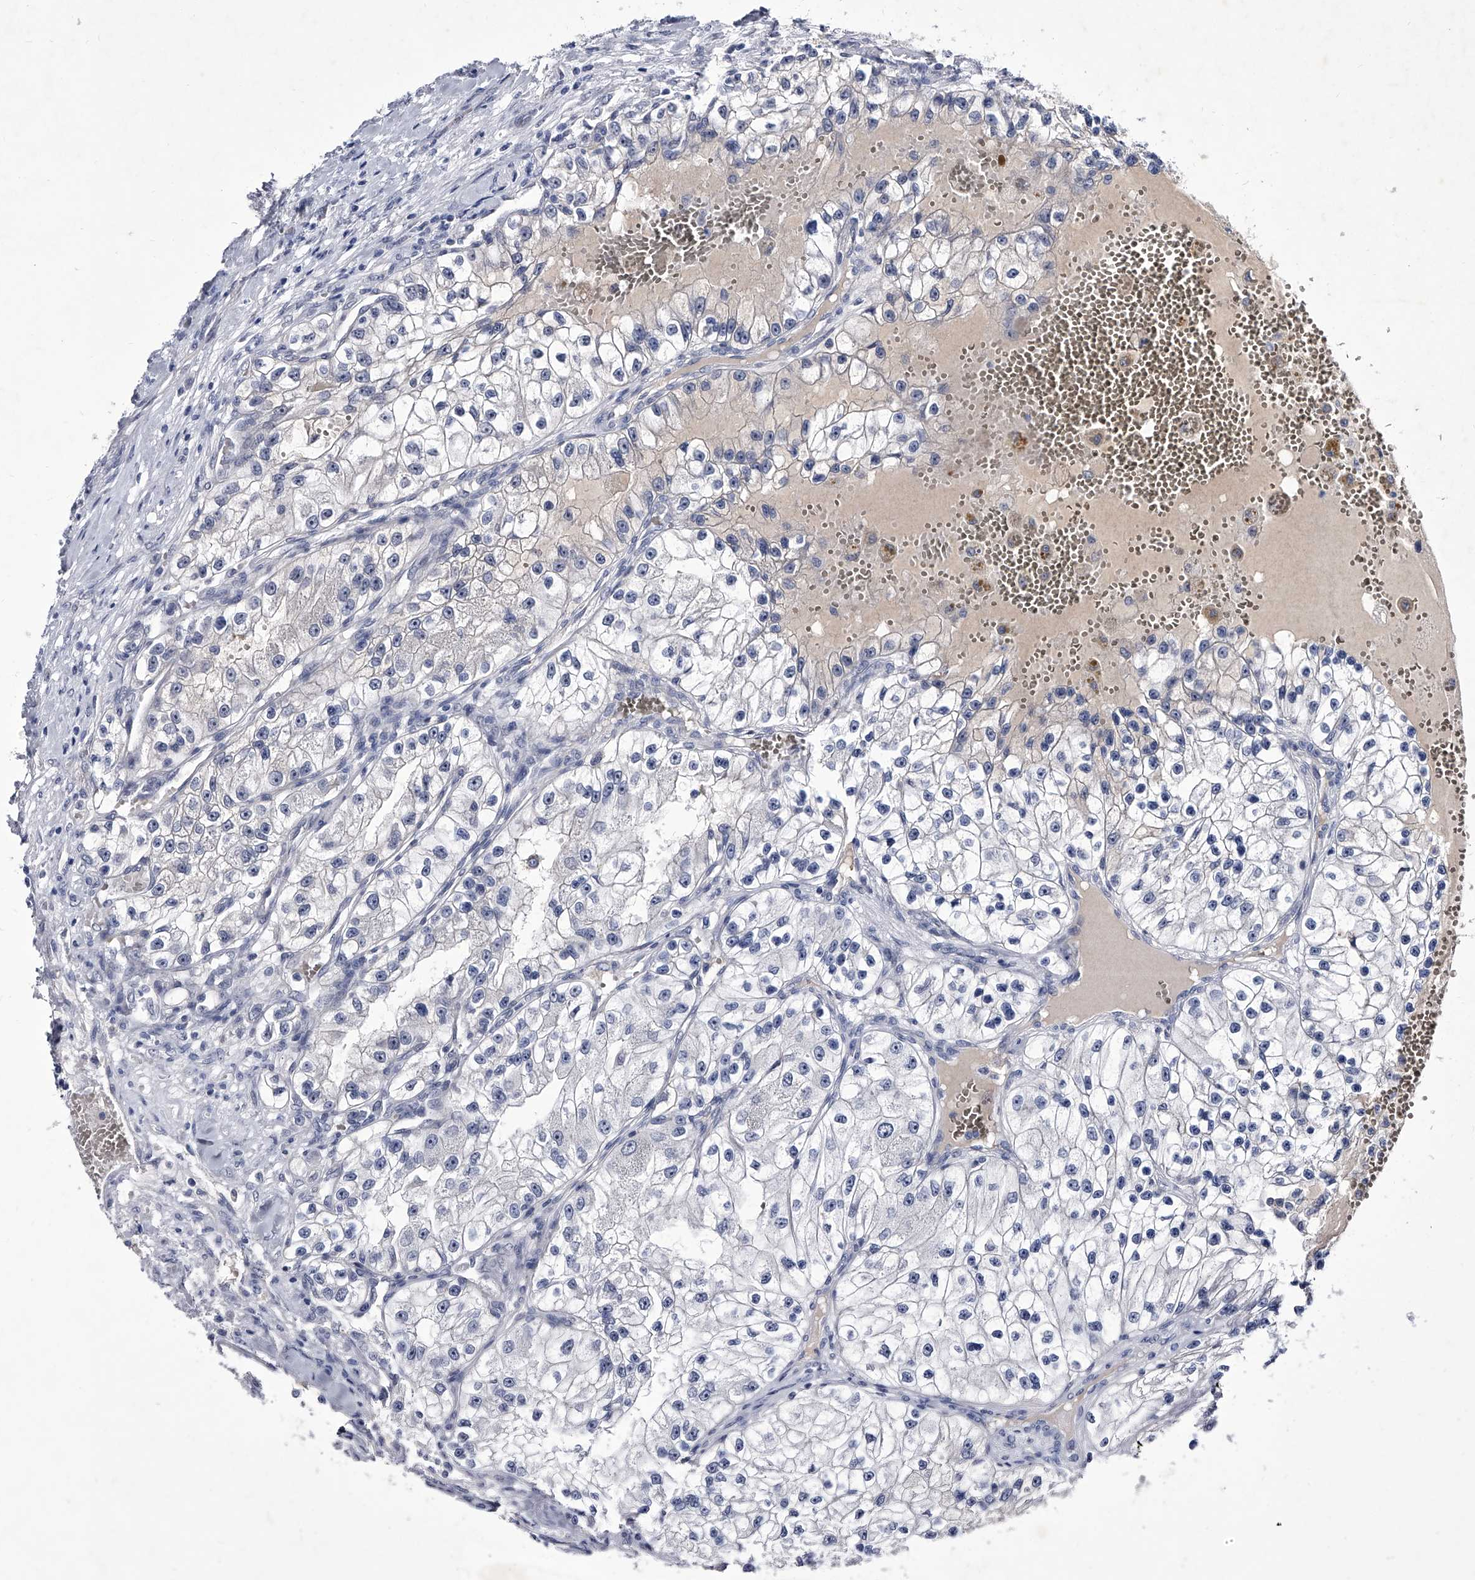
{"staining": {"intensity": "negative", "quantity": "none", "location": "none"}, "tissue": "renal cancer", "cell_type": "Tumor cells", "image_type": "cancer", "snomed": [{"axis": "morphology", "description": "Adenocarcinoma, NOS"}, {"axis": "topography", "description": "Kidney"}], "caption": "IHC image of neoplastic tissue: human adenocarcinoma (renal) stained with DAB shows no significant protein staining in tumor cells.", "gene": "CRISP2", "patient": {"sex": "female", "age": 57}}